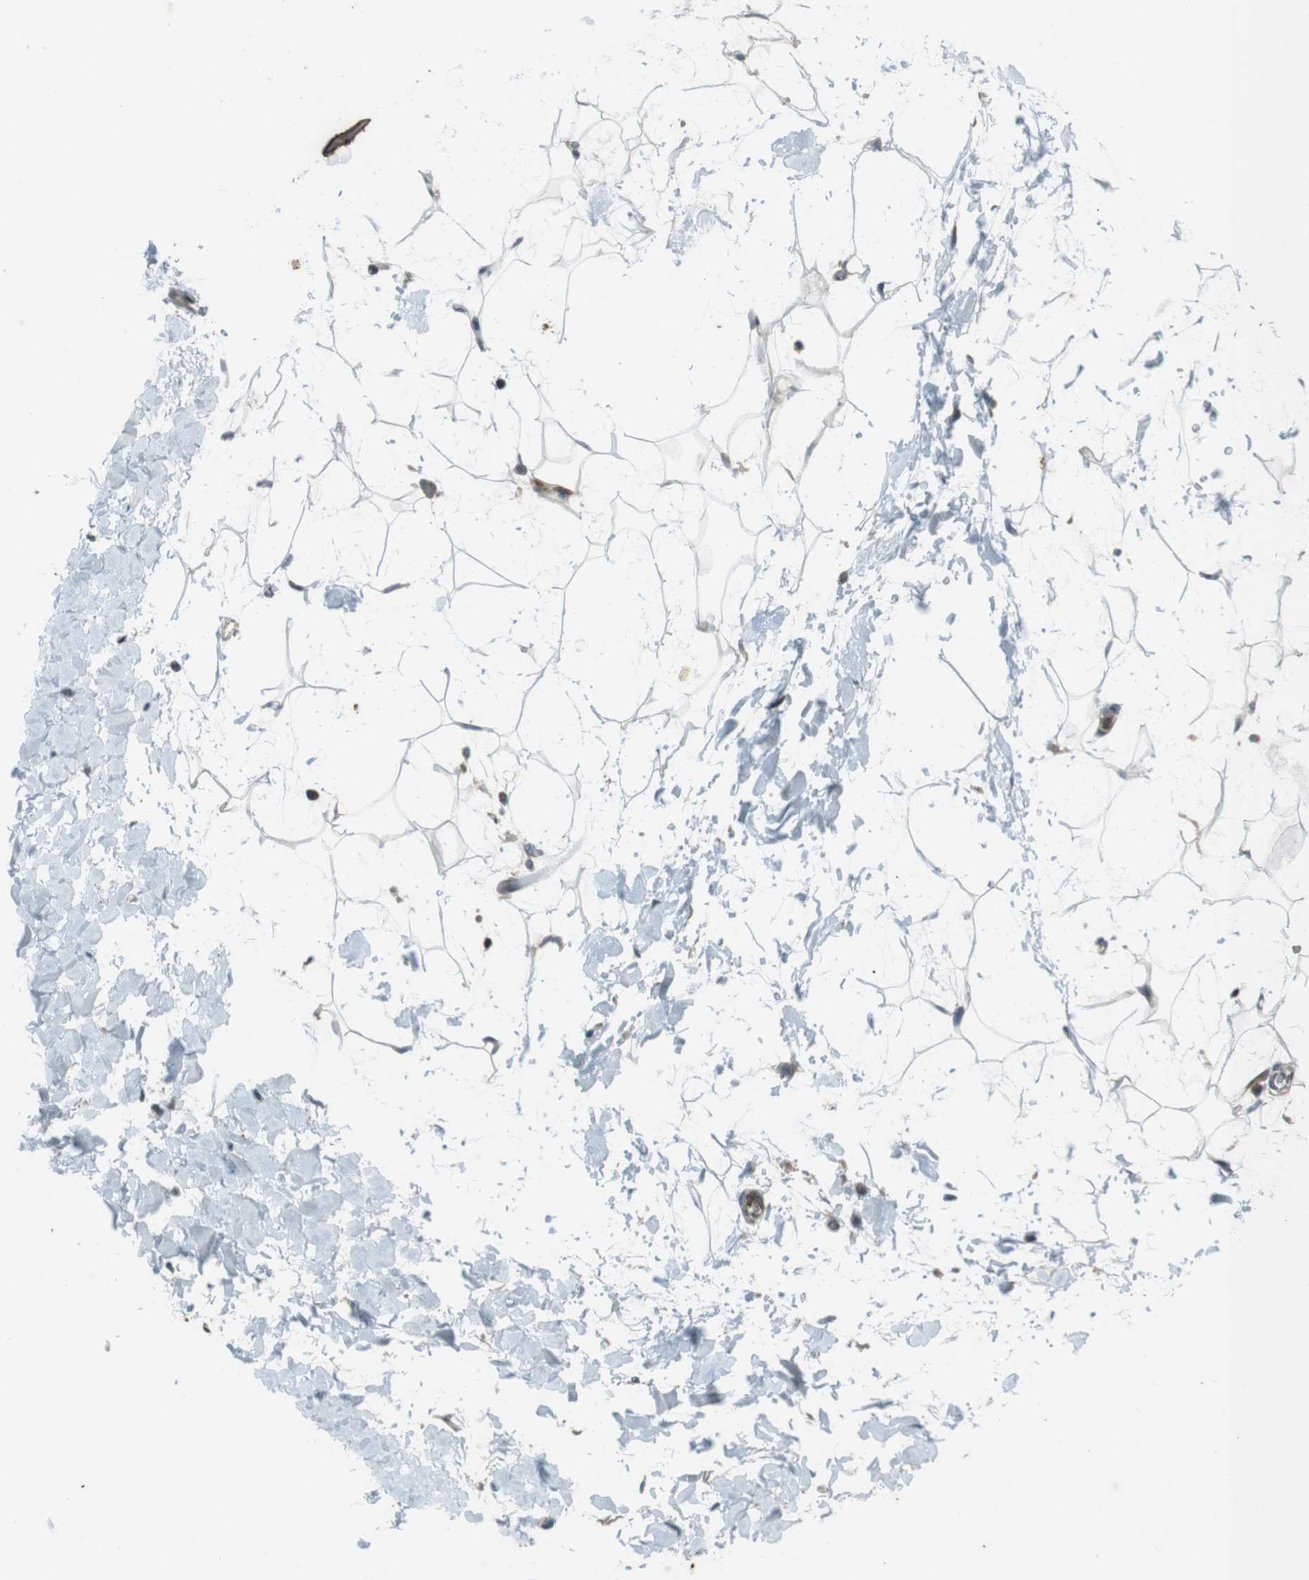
{"staining": {"intensity": "negative", "quantity": "none", "location": "none"}, "tissue": "adipose tissue", "cell_type": "Adipocytes", "image_type": "normal", "snomed": [{"axis": "morphology", "description": "Normal tissue, NOS"}, {"axis": "topography", "description": "Soft tissue"}], "caption": "The histopathology image shows no significant positivity in adipocytes of adipose tissue.", "gene": "ZYX", "patient": {"sex": "male", "age": 72}}